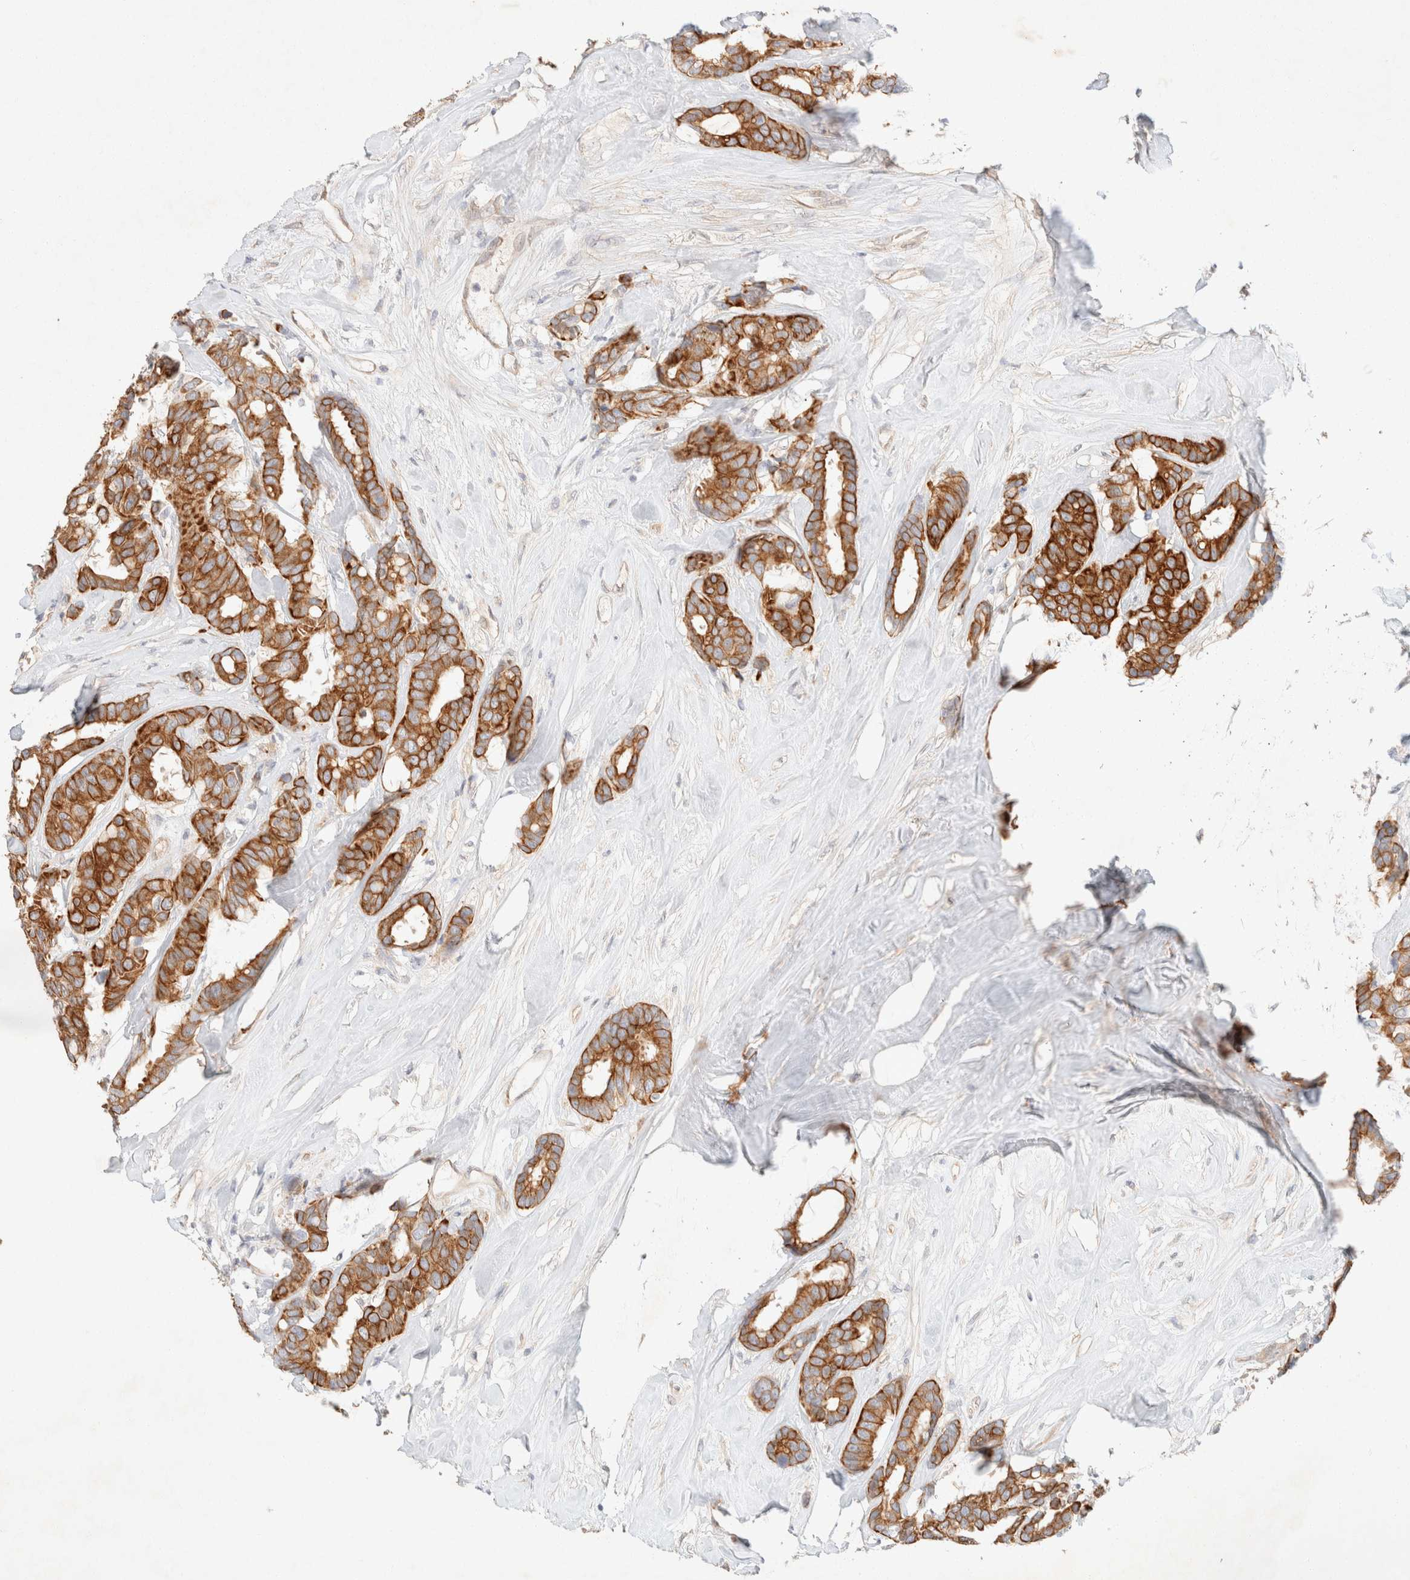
{"staining": {"intensity": "strong", "quantity": ">75%", "location": "cytoplasmic/membranous"}, "tissue": "breast cancer", "cell_type": "Tumor cells", "image_type": "cancer", "snomed": [{"axis": "morphology", "description": "Duct carcinoma"}, {"axis": "topography", "description": "Breast"}], "caption": "Immunohistochemistry of human breast invasive ductal carcinoma demonstrates high levels of strong cytoplasmic/membranous staining in about >75% of tumor cells.", "gene": "CSNK1E", "patient": {"sex": "female", "age": 87}}